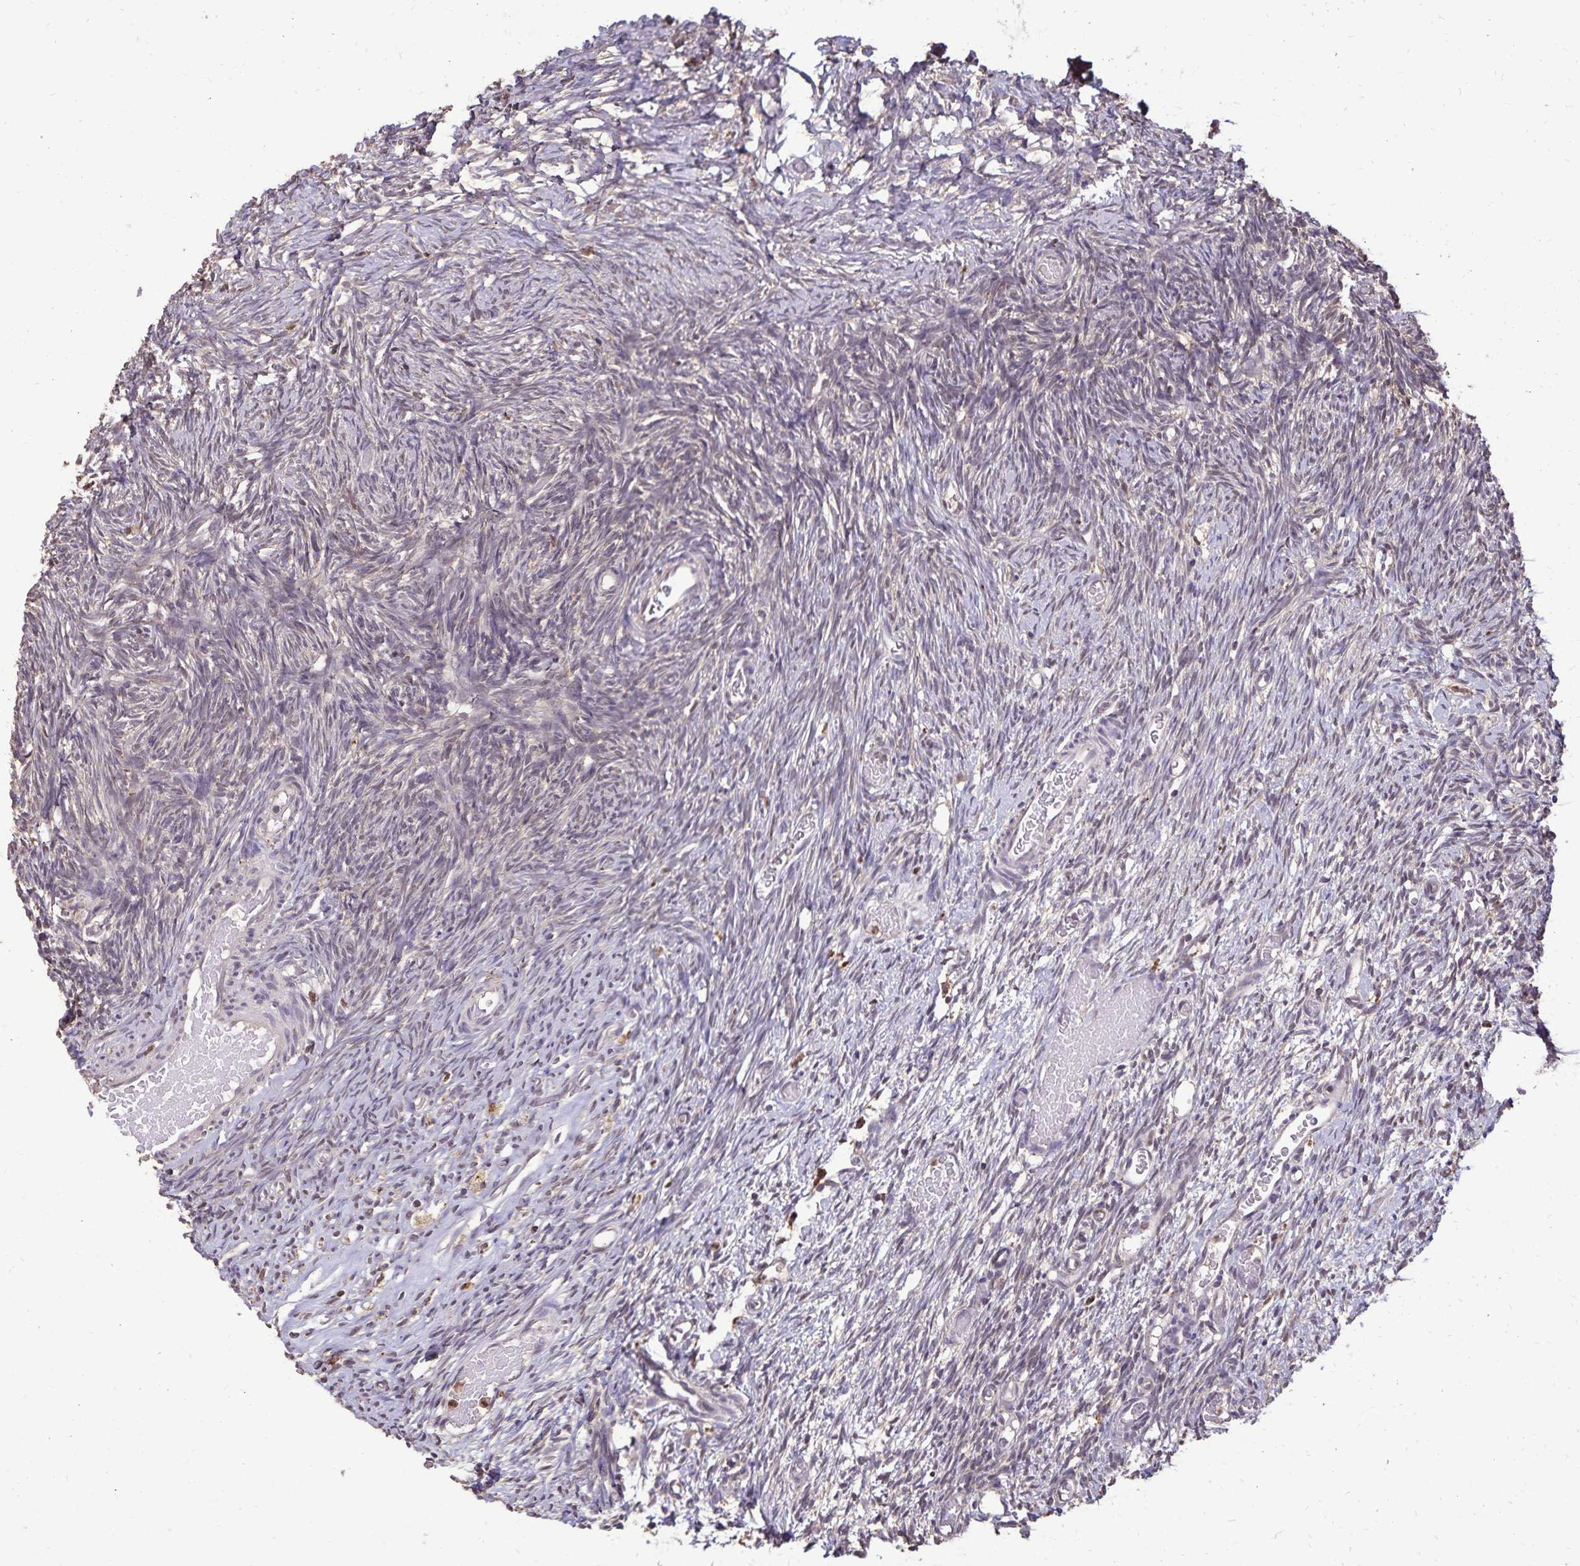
{"staining": {"intensity": "weak", "quantity": ">75%", "location": "cytoplasmic/membranous"}, "tissue": "ovary", "cell_type": "Follicle cells", "image_type": "normal", "snomed": [{"axis": "morphology", "description": "Normal tissue, NOS"}, {"axis": "topography", "description": "Ovary"}], "caption": "An image of human ovary stained for a protein shows weak cytoplasmic/membranous brown staining in follicle cells. (Brightfield microscopy of DAB IHC at high magnification).", "gene": "CHMP1B", "patient": {"sex": "female", "age": 39}}